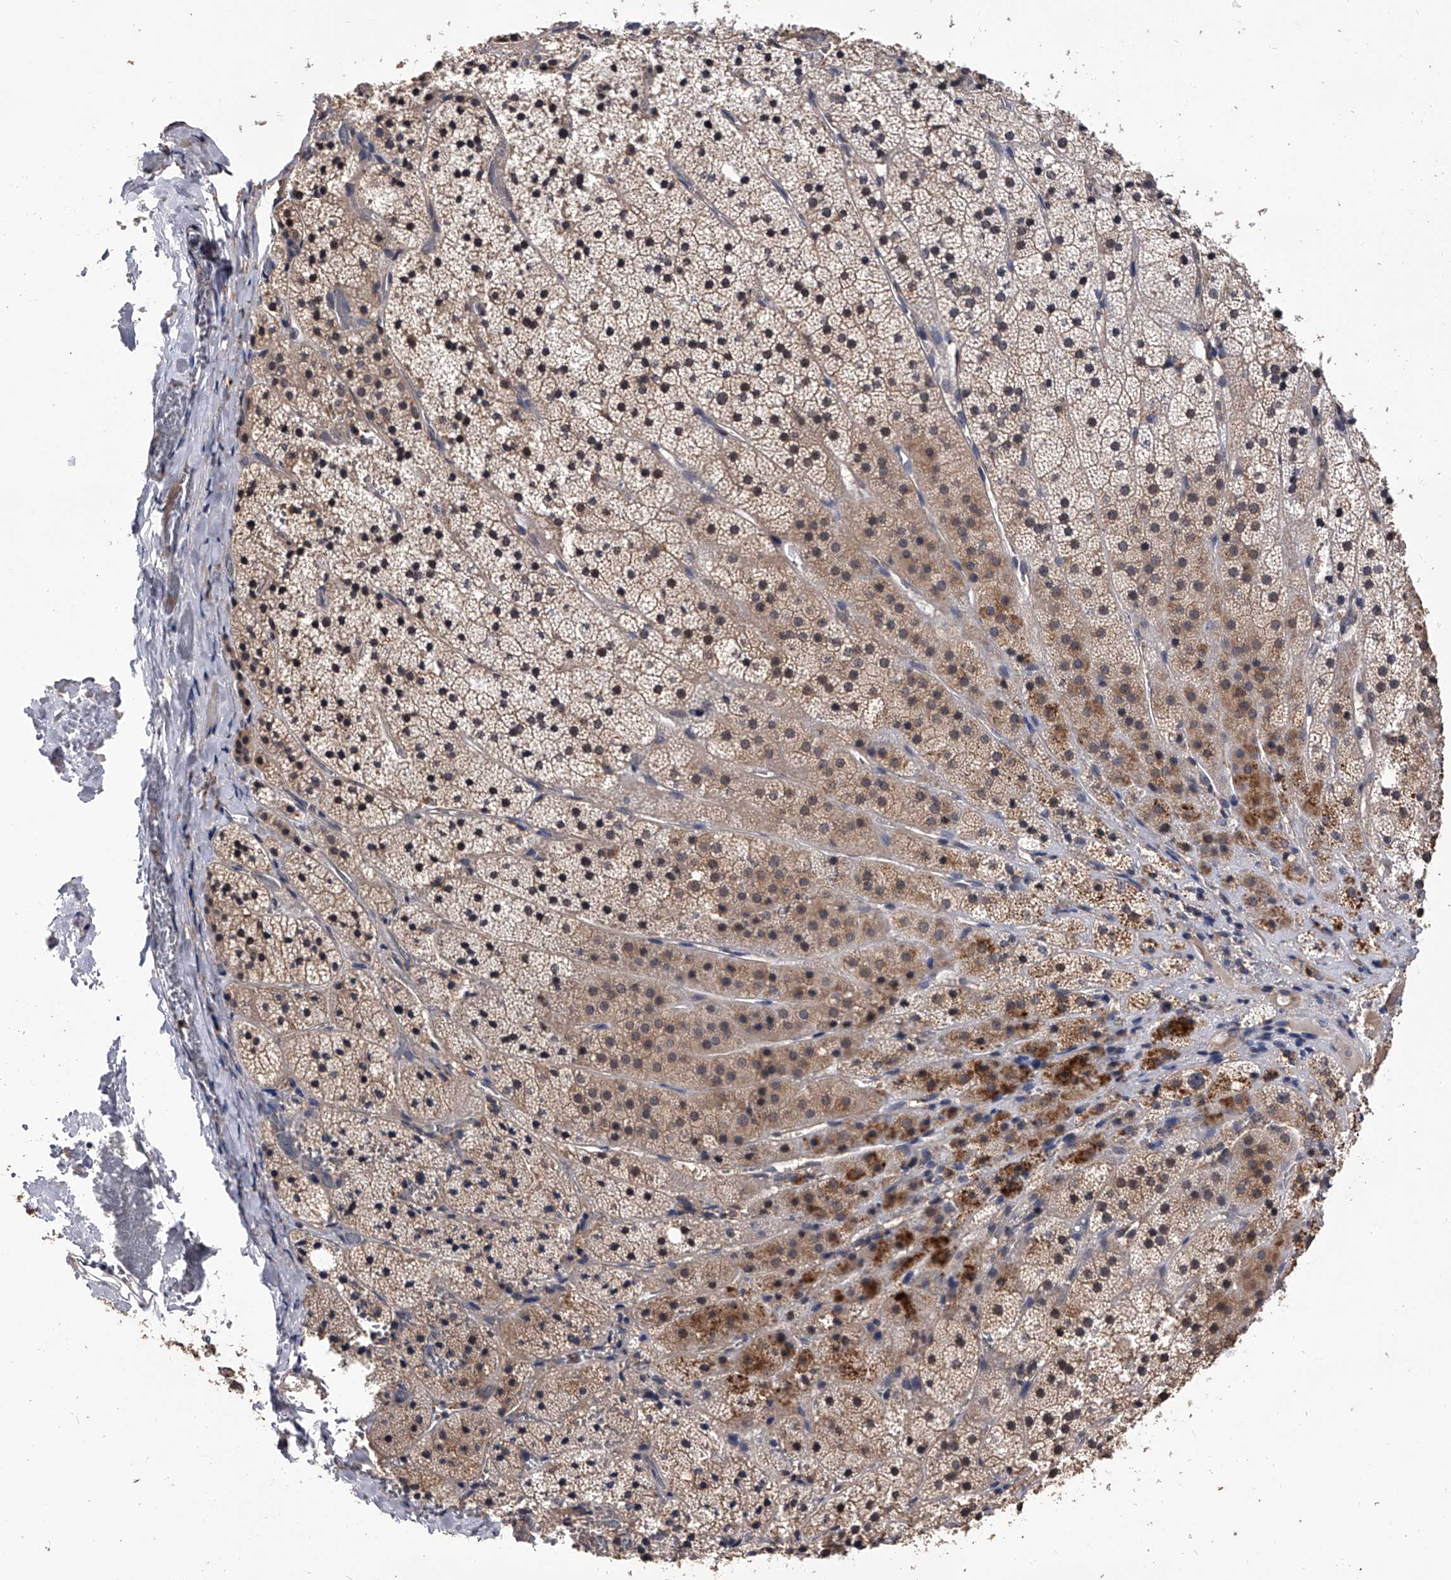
{"staining": {"intensity": "moderate", "quantity": "25%-75%", "location": "cytoplasmic/membranous,nuclear"}, "tissue": "adrenal gland", "cell_type": "Glandular cells", "image_type": "normal", "snomed": [{"axis": "morphology", "description": "Normal tissue, NOS"}, {"axis": "topography", "description": "Adrenal gland"}], "caption": "A high-resolution micrograph shows IHC staining of benign adrenal gland, which exhibits moderate cytoplasmic/membranous,nuclear expression in about 25%-75% of glandular cells. The staining is performed using DAB (3,3'-diaminobenzidine) brown chromogen to label protein expression. The nuclei are counter-stained blue using hematoxylin.", "gene": "EFCAB7", "patient": {"sex": "female", "age": 44}}